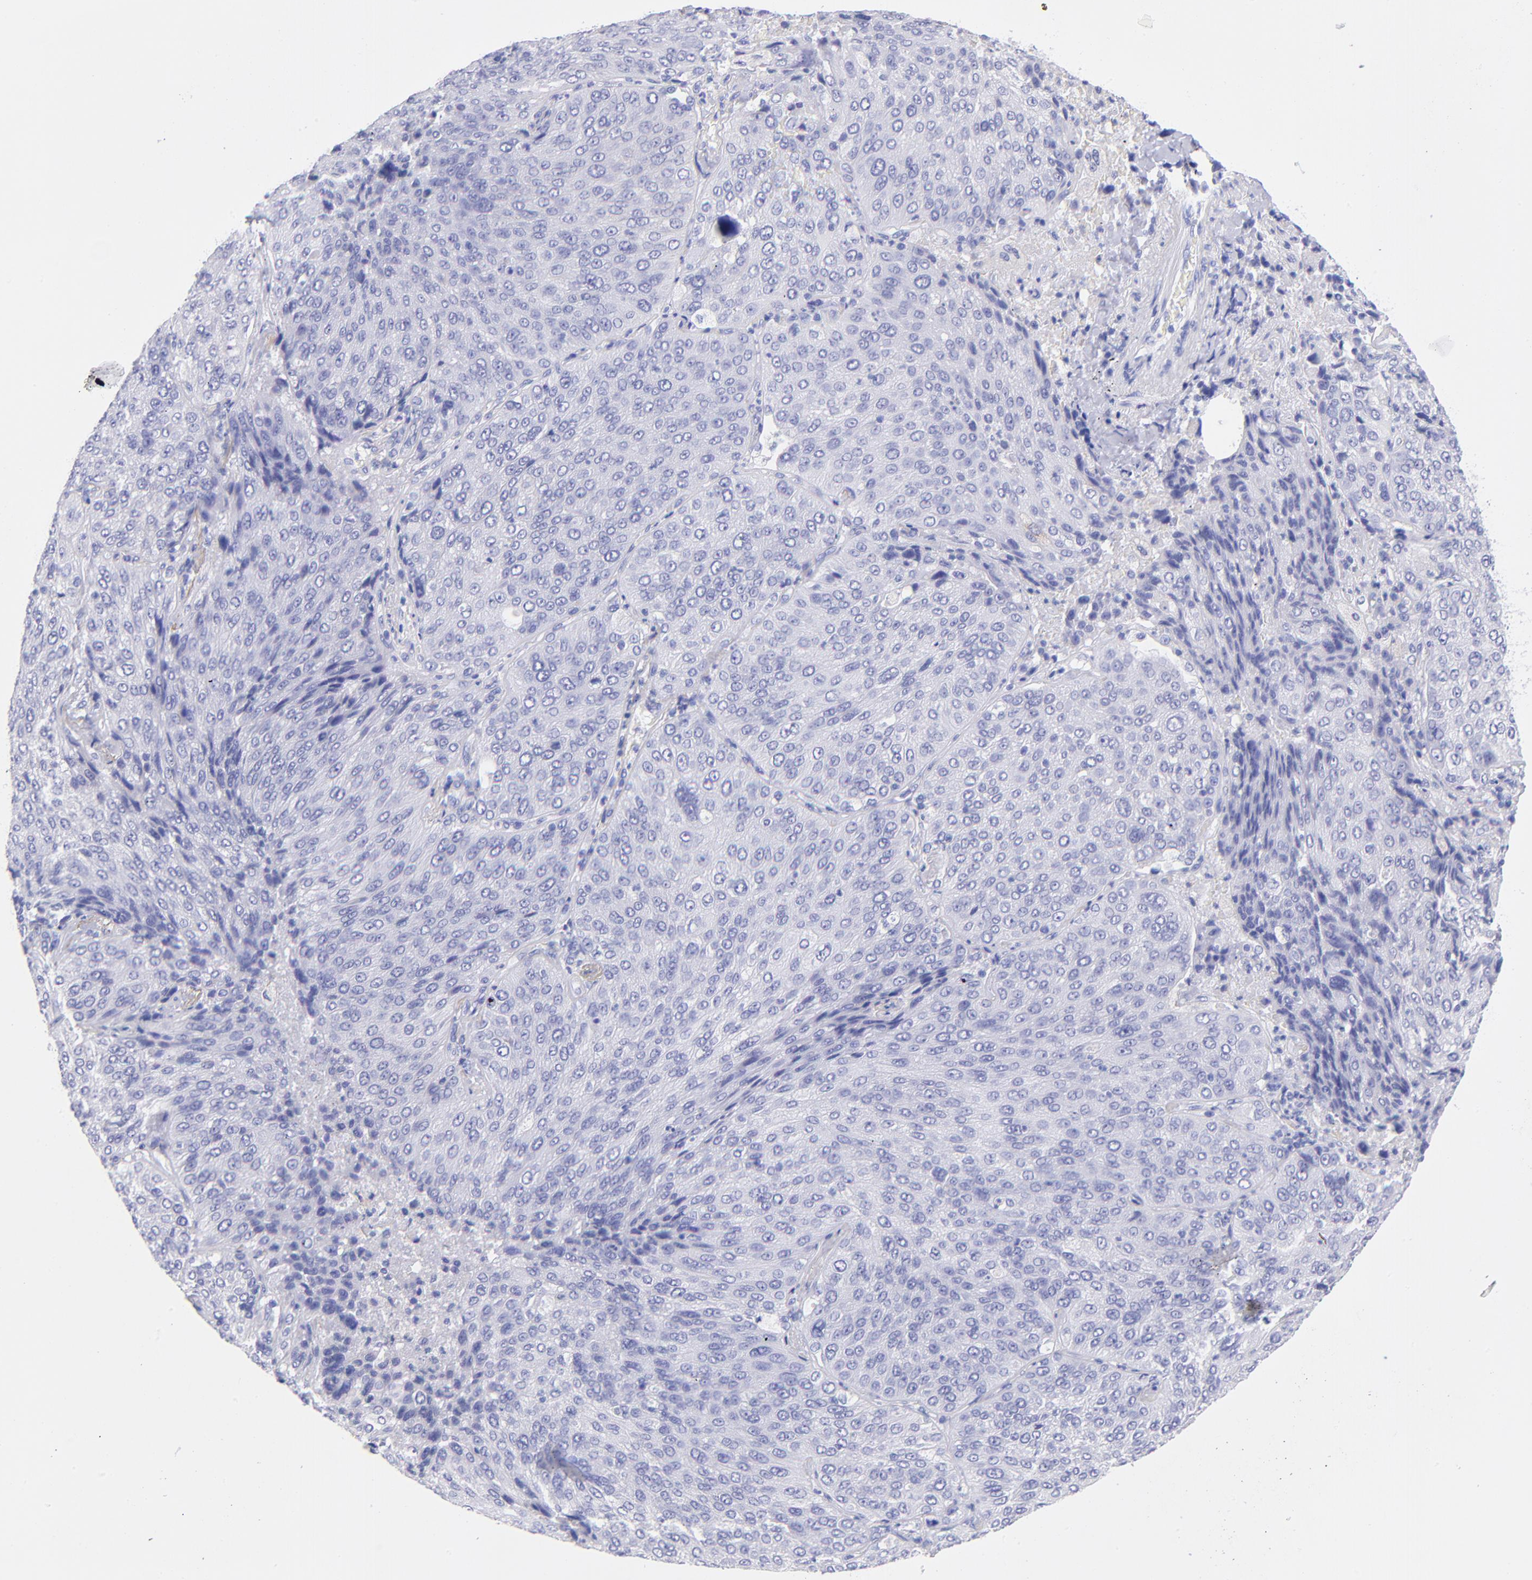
{"staining": {"intensity": "negative", "quantity": "none", "location": "none"}, "tissue": "lung cancer", "cell_type": "Tumor cells", "image_type": "cancer", "snomed": [{"axis": "morphology", "description": "Squamous cell carcinoma, NOS"}, {"axis": "topography", "description": "Lung"}], "caption": "DAB (3,3'-diaminobenzidine) immunohistochemical staining of lung cancer (squamous cell carcinoma) shows no significant expression in tumor cells. Brightfield microscopy of immunohistochemistry stained with DAB (brown) and hematoxylin (blue), captured at high magnification.", "gene": "RAB3B", "patient": {"sex": "male", "age": 54}}